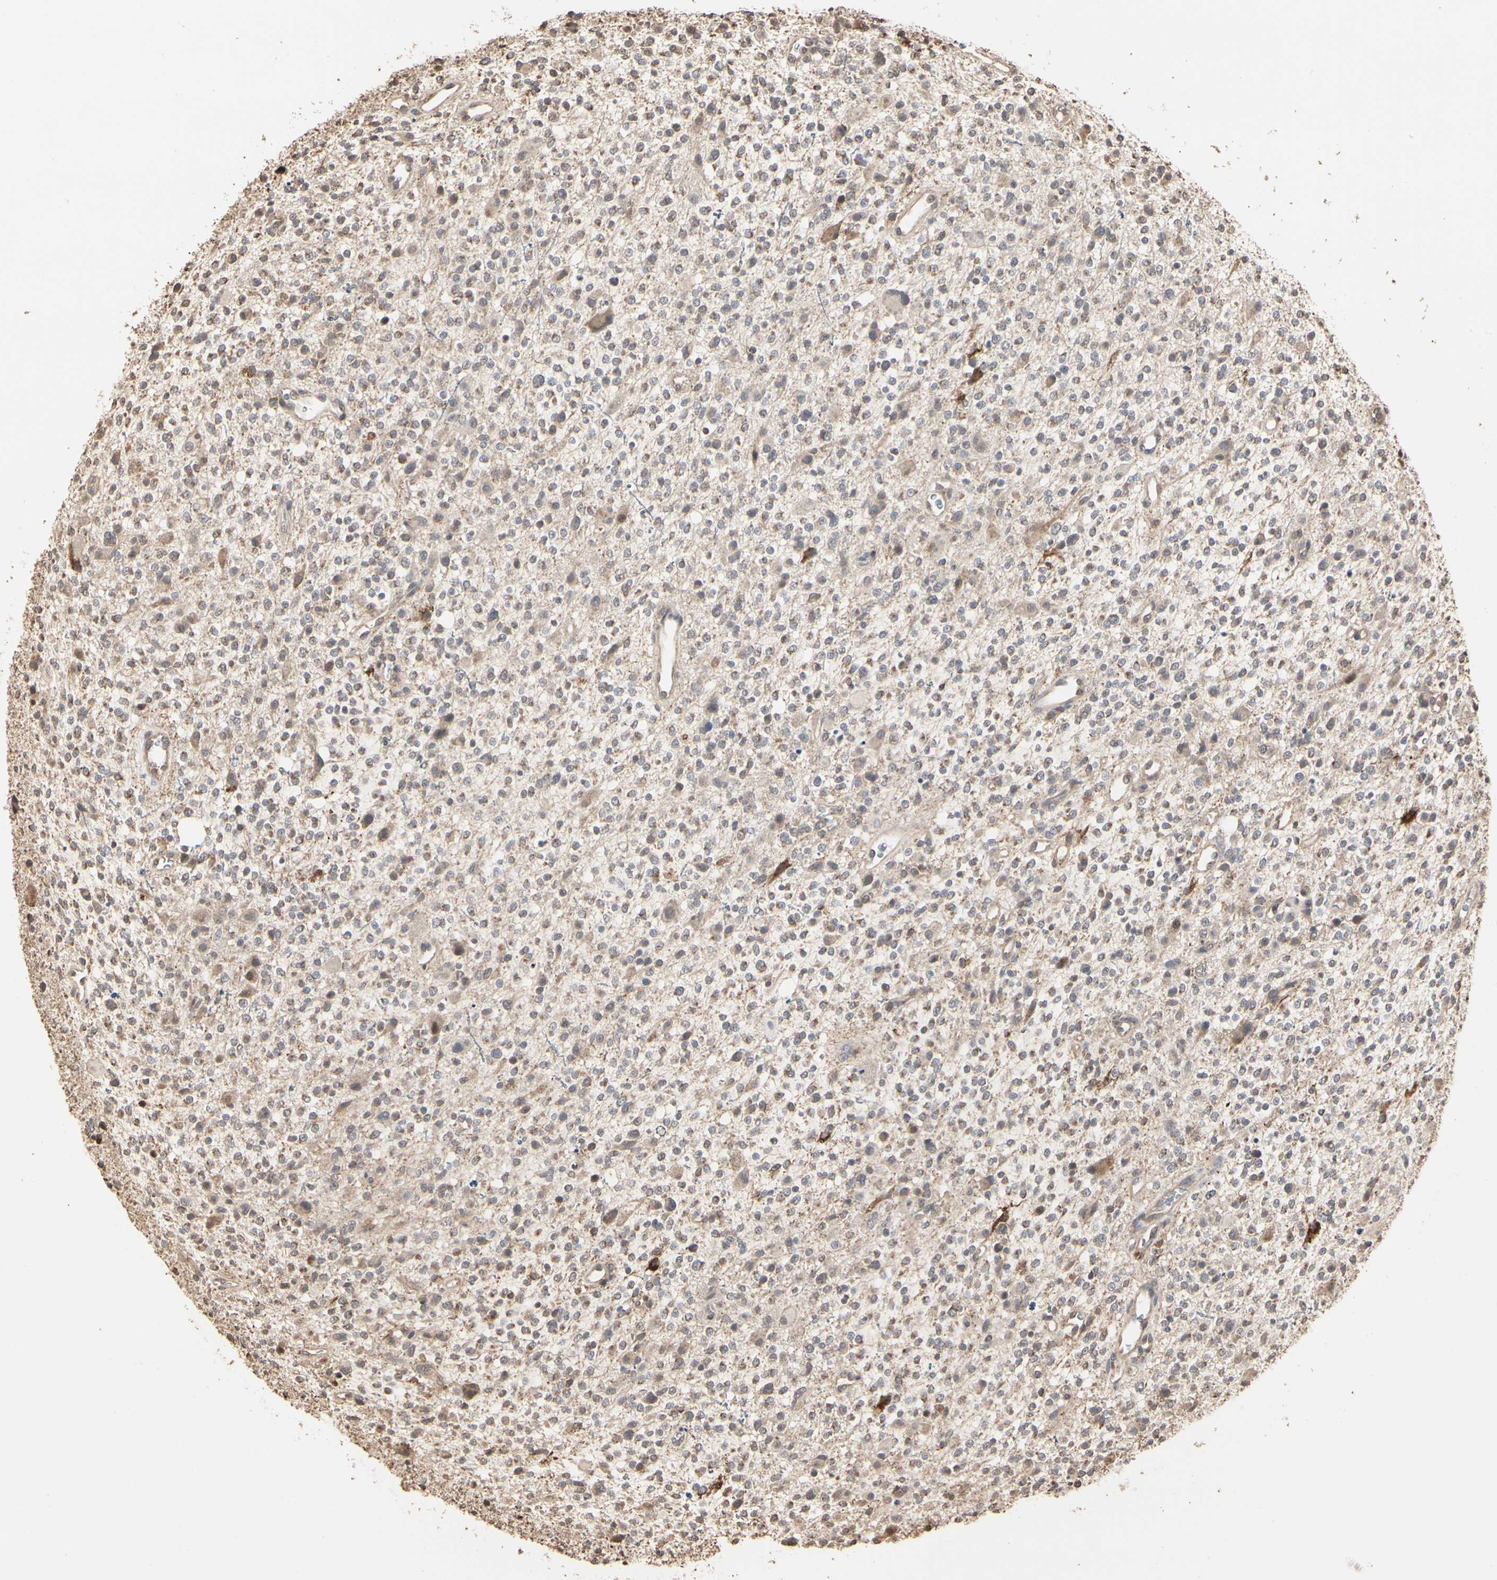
{"staining": {"intensity": "weak", "quantity": ">75%", "location": "cytoplasmic/membranous"}, "tissue": "glioma", "cell_type": "Tumor cells", "image_type": "cancer", "snomed": [{"axis": "morphology", "description": "Glioma, malignant, High grade"}, {"axis": "topography", "description": "Brain"}], "caption": "Immunohistochemistry of human high-grade glioma (malignant) reveals low levels of weak cytoplasmic/membranous staining in approximately >75% of tumor cells. (Stains: DAB in brown, nuclei in blue, Microscopy: brightfield microscopy at high magnification).", "gene": "TAOK1", "patient": {"sex": "male", "age": 48}}